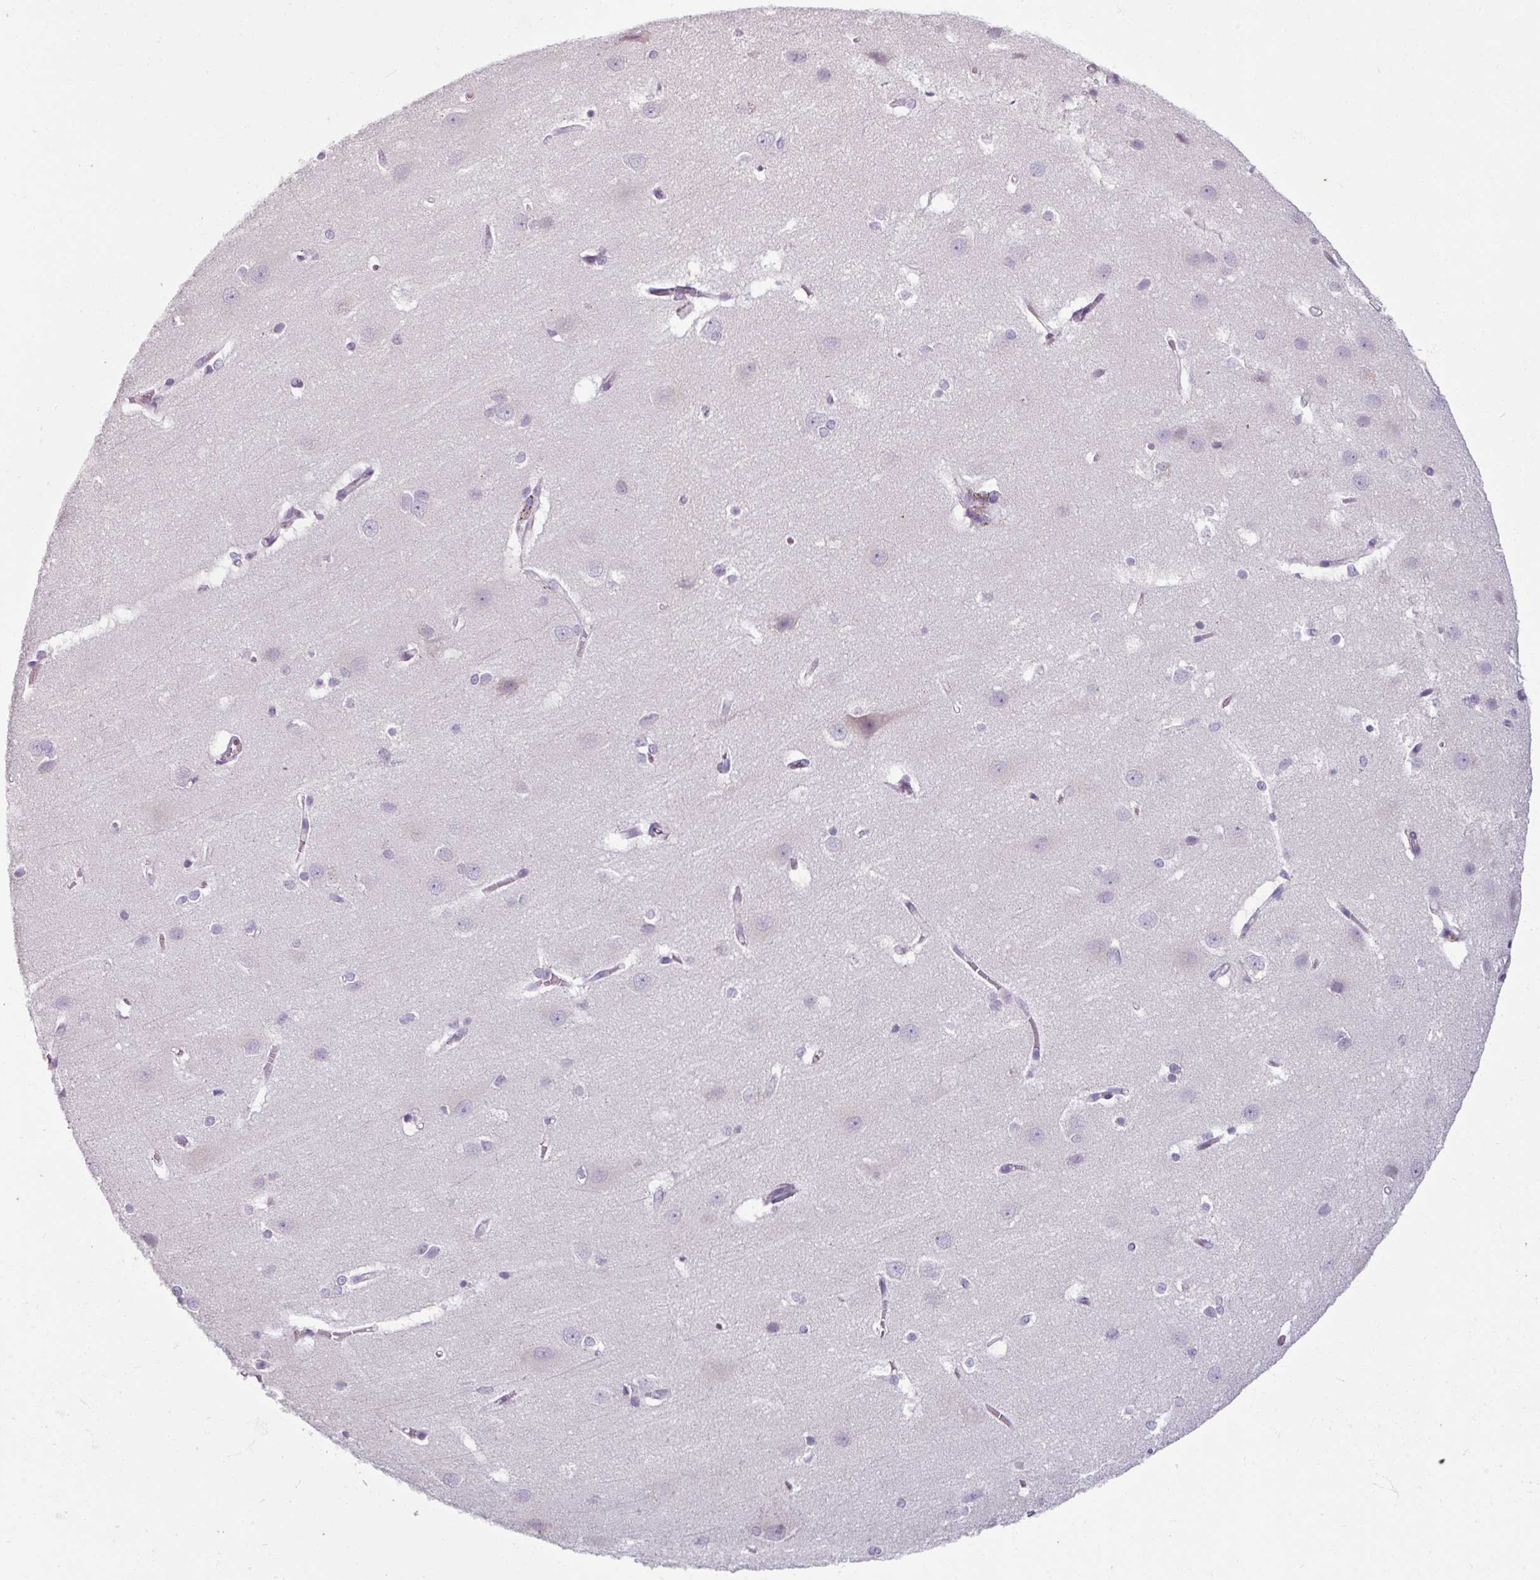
{"staining": {"intensity": "negative", "quantity": "none", "location": "none"}, "tissue": "cerebral cortex", "cell_type": "Endothelial cells", "image_type": "normal", "snomed": [{"axis": "morphology", "description": "Normal tissue, NOS"}, {"axis": "topography", "description": "Cerebral cortex"}], "caption": "Cerebral cortex stained for a protein using IHC demonstrates no positivity endothelial cells.", "gene": "SMIM11", "patient": {"sex": "male", "age": 37}}